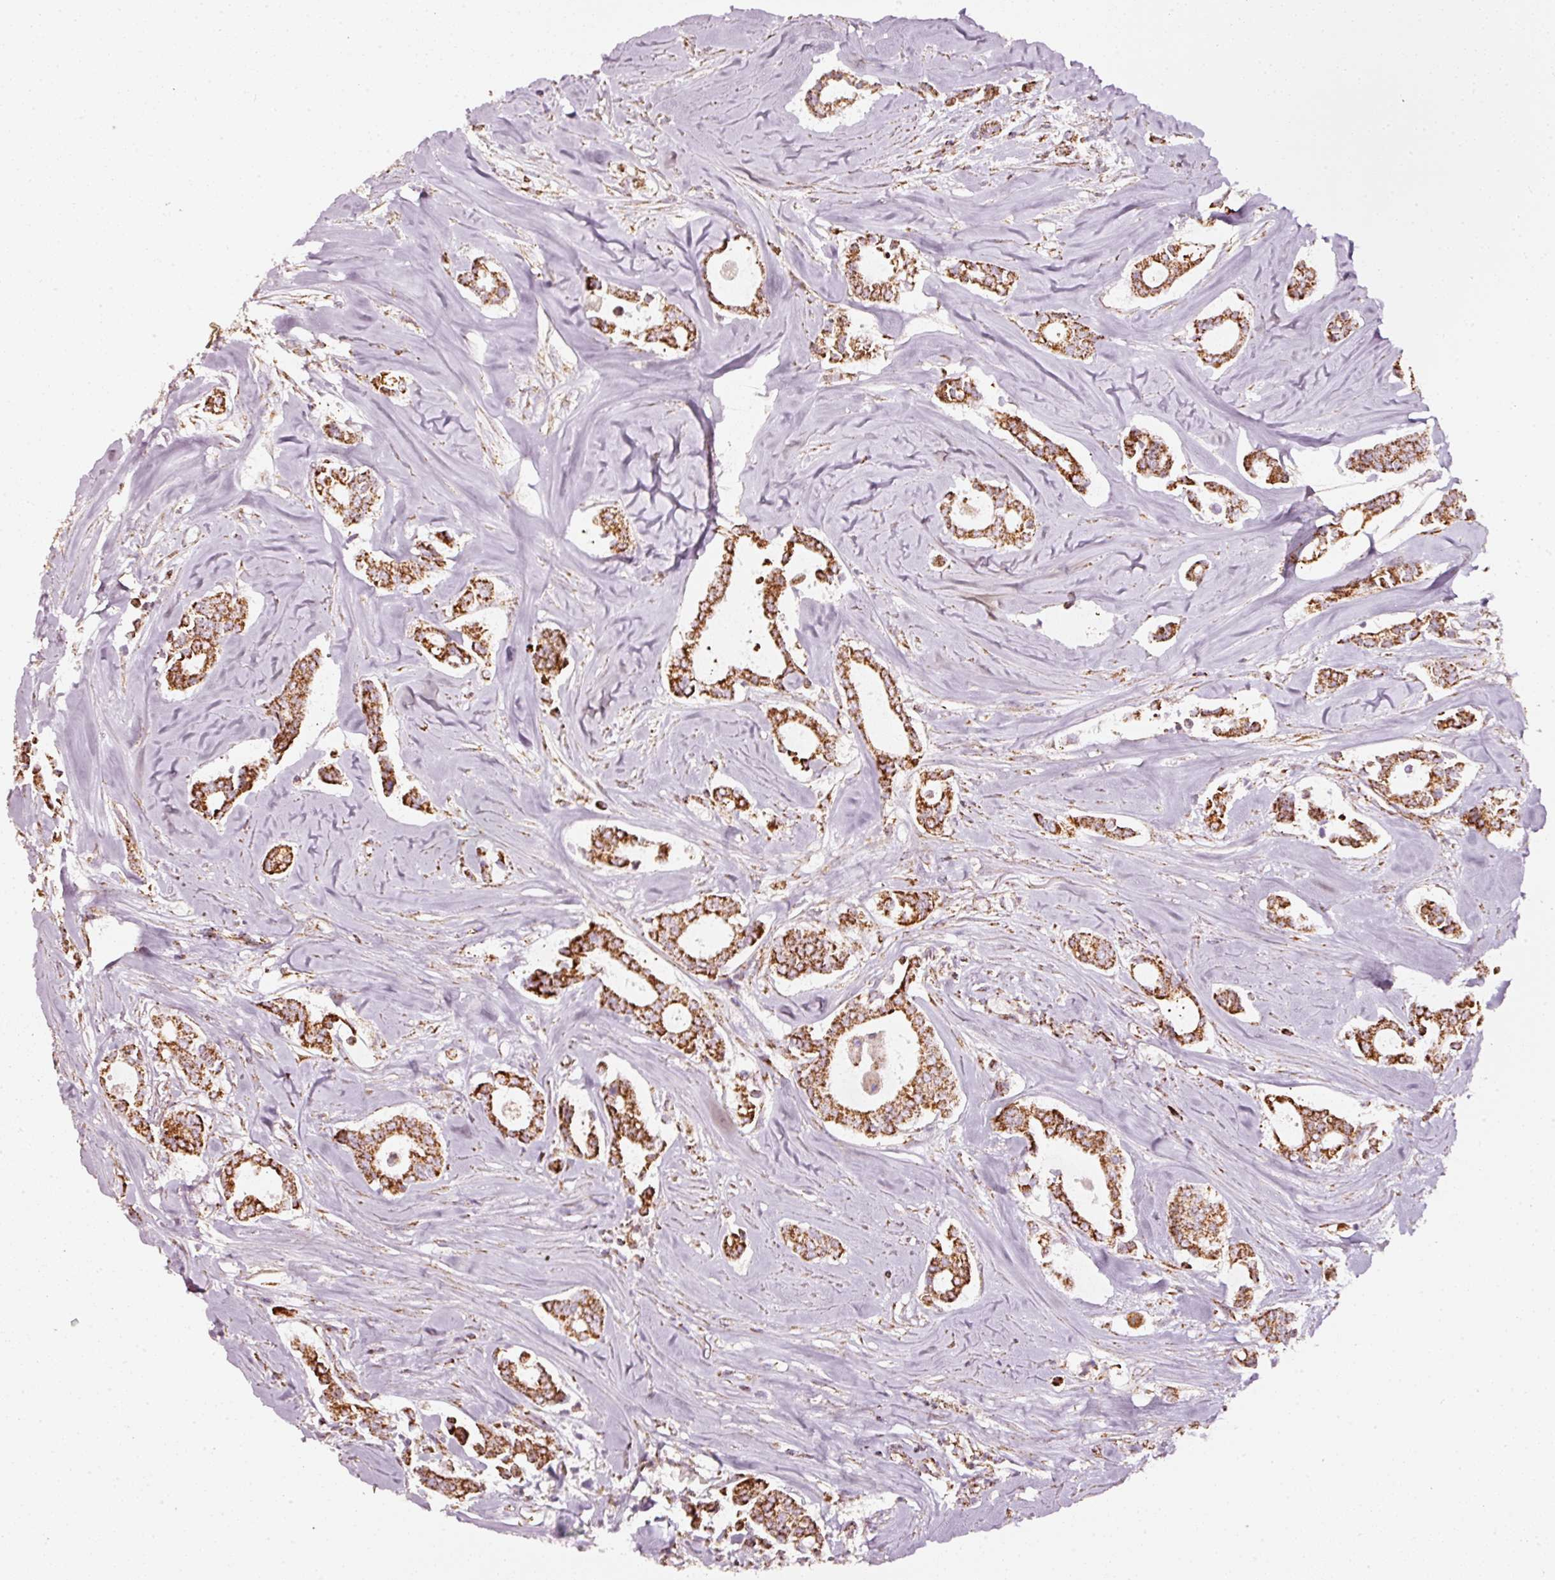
{"staining": {"intensity": "strong", "quantity": ">75%", "location": "cytoplasmic/membranous"}, "tissue": "breast cancer", "cell_type": "Tumor cells", "image_type": "cancer", "snomed": [{"axis": "morphology", "description": "Duct carcinoma"}, {"axis": "topography", "description": "Breast"}], "caption": "Breast cancer (infiltrating ductal carcinoma) stained with a protein marker exhibits strong staining in tumor cells.", "gene": "UQCRC1", "patient": {"sex": "female", "age": 84}}